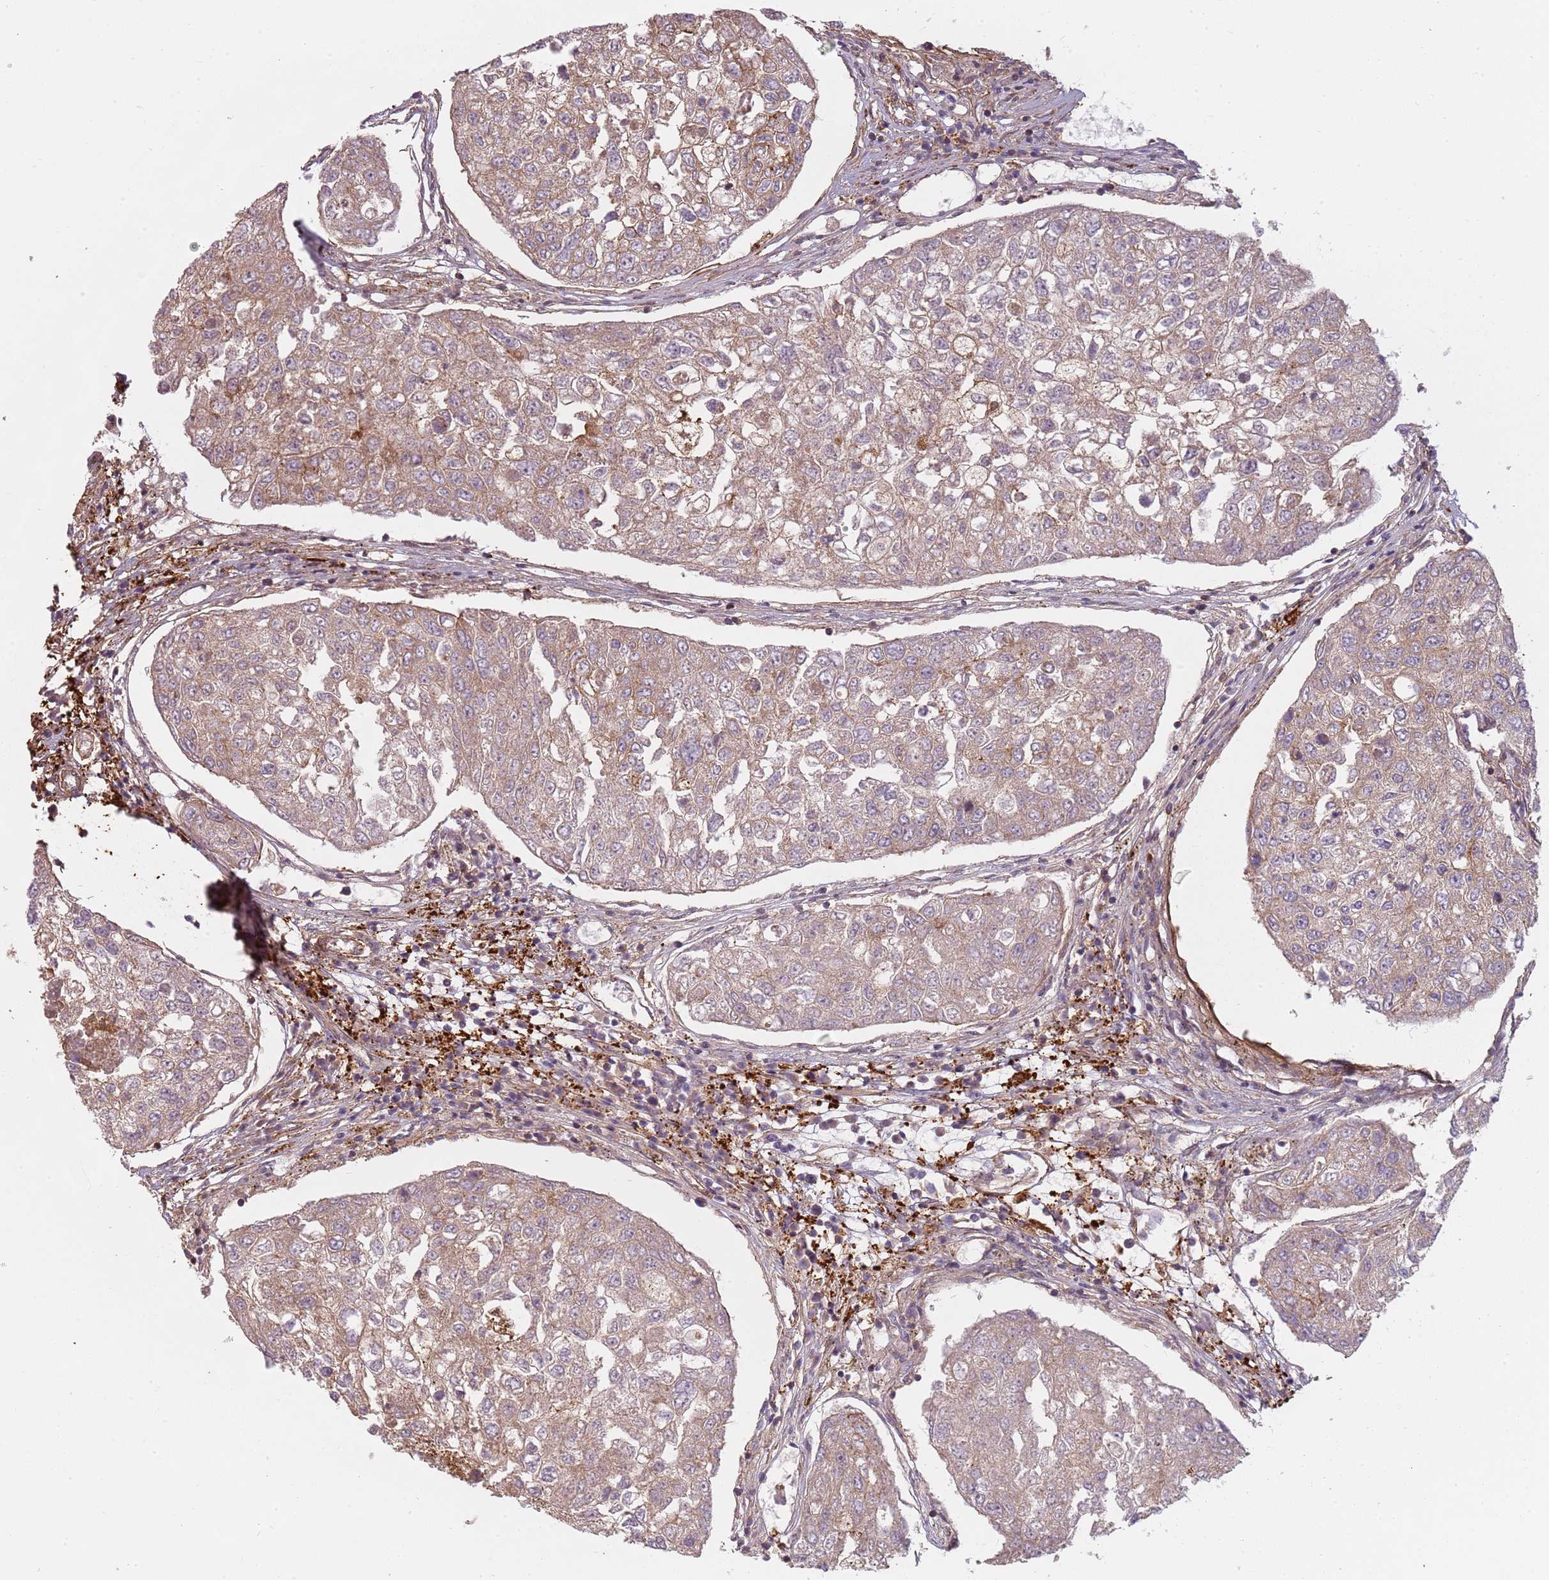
{"staining": {"intensity": "moderate", "quantity": ">75%", "location": "cytoplasmic/membranous"}, "tissue": "urothelial cancer", "cell_type": "Tumor cells", "image_type": "cancer", "snomed": [{"axis": "morphology", "description": "Urothelial carcinoma, High grade"}, {"axis": "topography", "description": "Lymph node"}, {"axis": "topography", "description": "Urinary bladder"}], "caption": "Moderate cytoplasmic/membranous protein staining is identified in about >75% of tumor cells in urothelial cancer.", "gene": "PPP1R14C", "patient": {"sex": "male", "age": 51}}